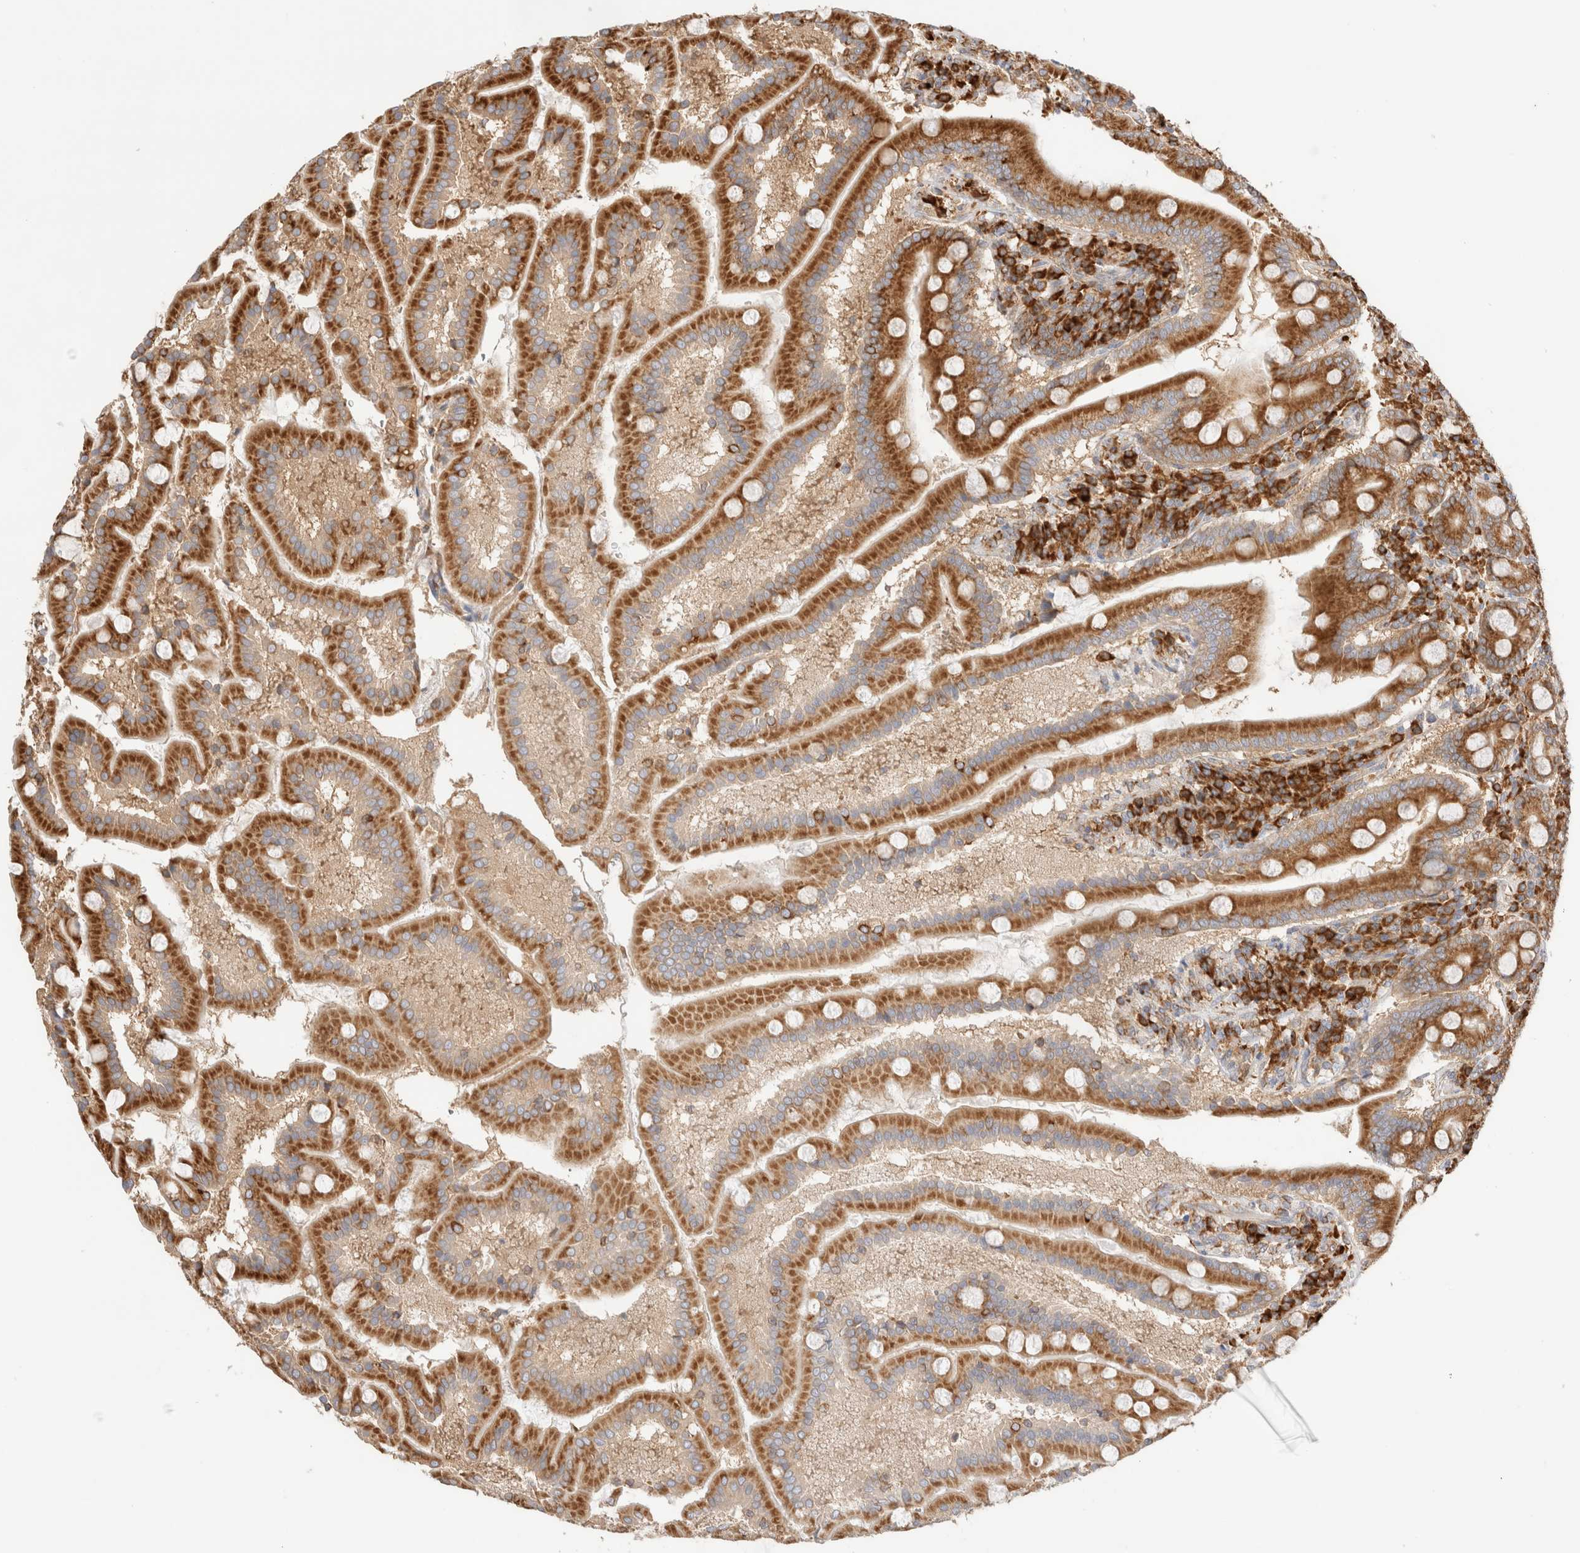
{"staining": {"intensity": "strong", "quantity": ">75%", "location": "cytoplasmic/membranous"}, "tissue": "duodenum", "cell_type": "Glandular cells", "image_type": "normal", "snomed": [{"axis": "morphology", "description": "Normal tissue, NOS"}, {"axis": "topography", "description": "Duodenum"}], "caption": "The micrograph shows staining of unremarkable duodenum, revealing strong cytoplasmic/membranous protein positivity (brown color) within glandular cells.", "gene": "ZC2HC1A", "patient": {"sex": "male", "age": 50}}